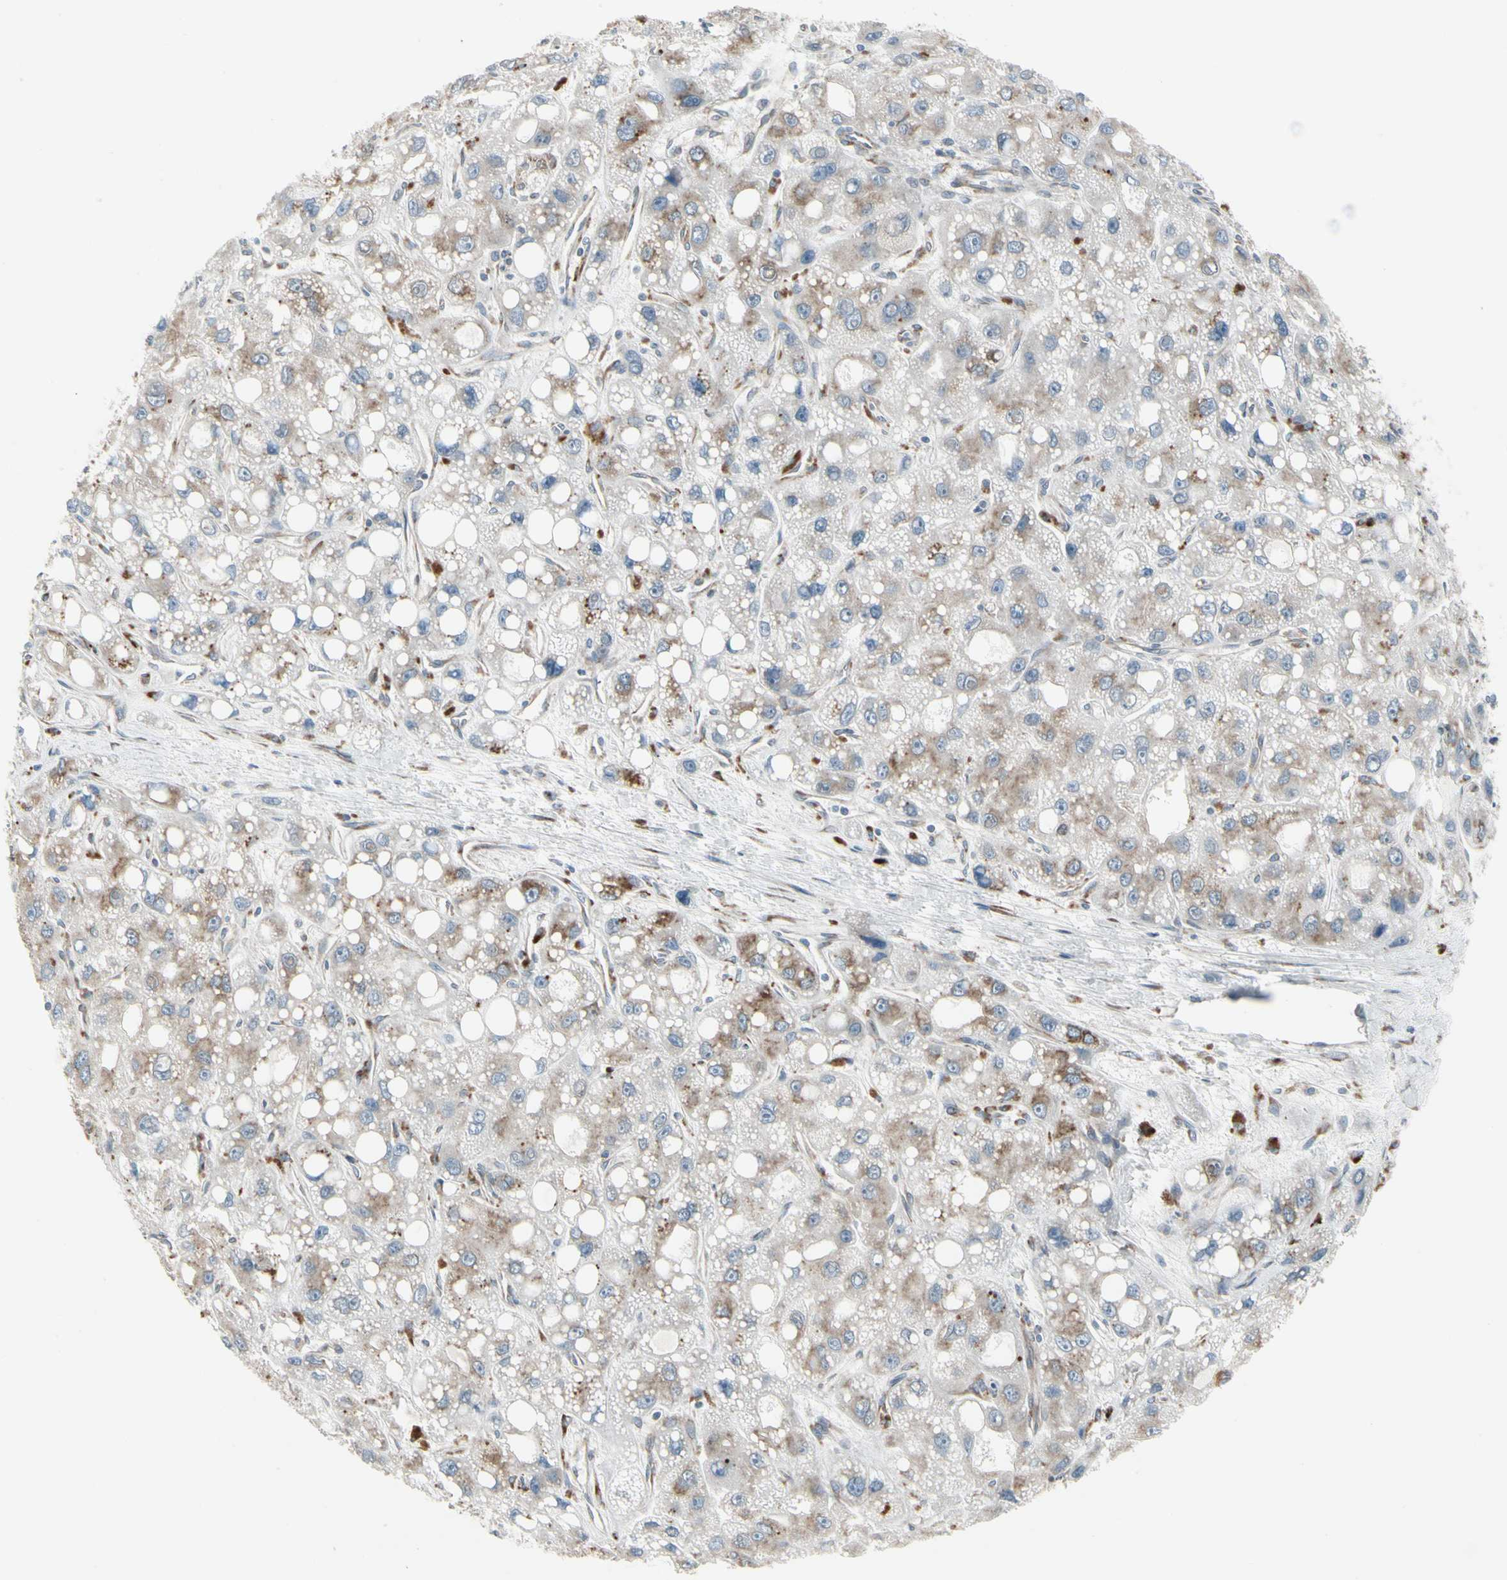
{"staining": {"intensity": "moderate", "quantity": ">75%", "location": "cytoplasmic/membranous"}, "tissue": "liver cancer", "cell_type": "Tumor cells", "image_type": "cancer", "snomed": [{"axis": "morphology", "description": "Carcinoma, Hepatocellular, NOS"}, {"axis": "topography", "description": "Liver"}], "caption": "An immunohistochemistry micrograph of tumor tissue is shown. Protein staining in brown highlights moderate cytoplasmic/membranous positivity in hepatocellular carcinoma (liver) within tumor cells.", "gene": "FNDC3A", "patient": {"sex": "male", "age": 55}}